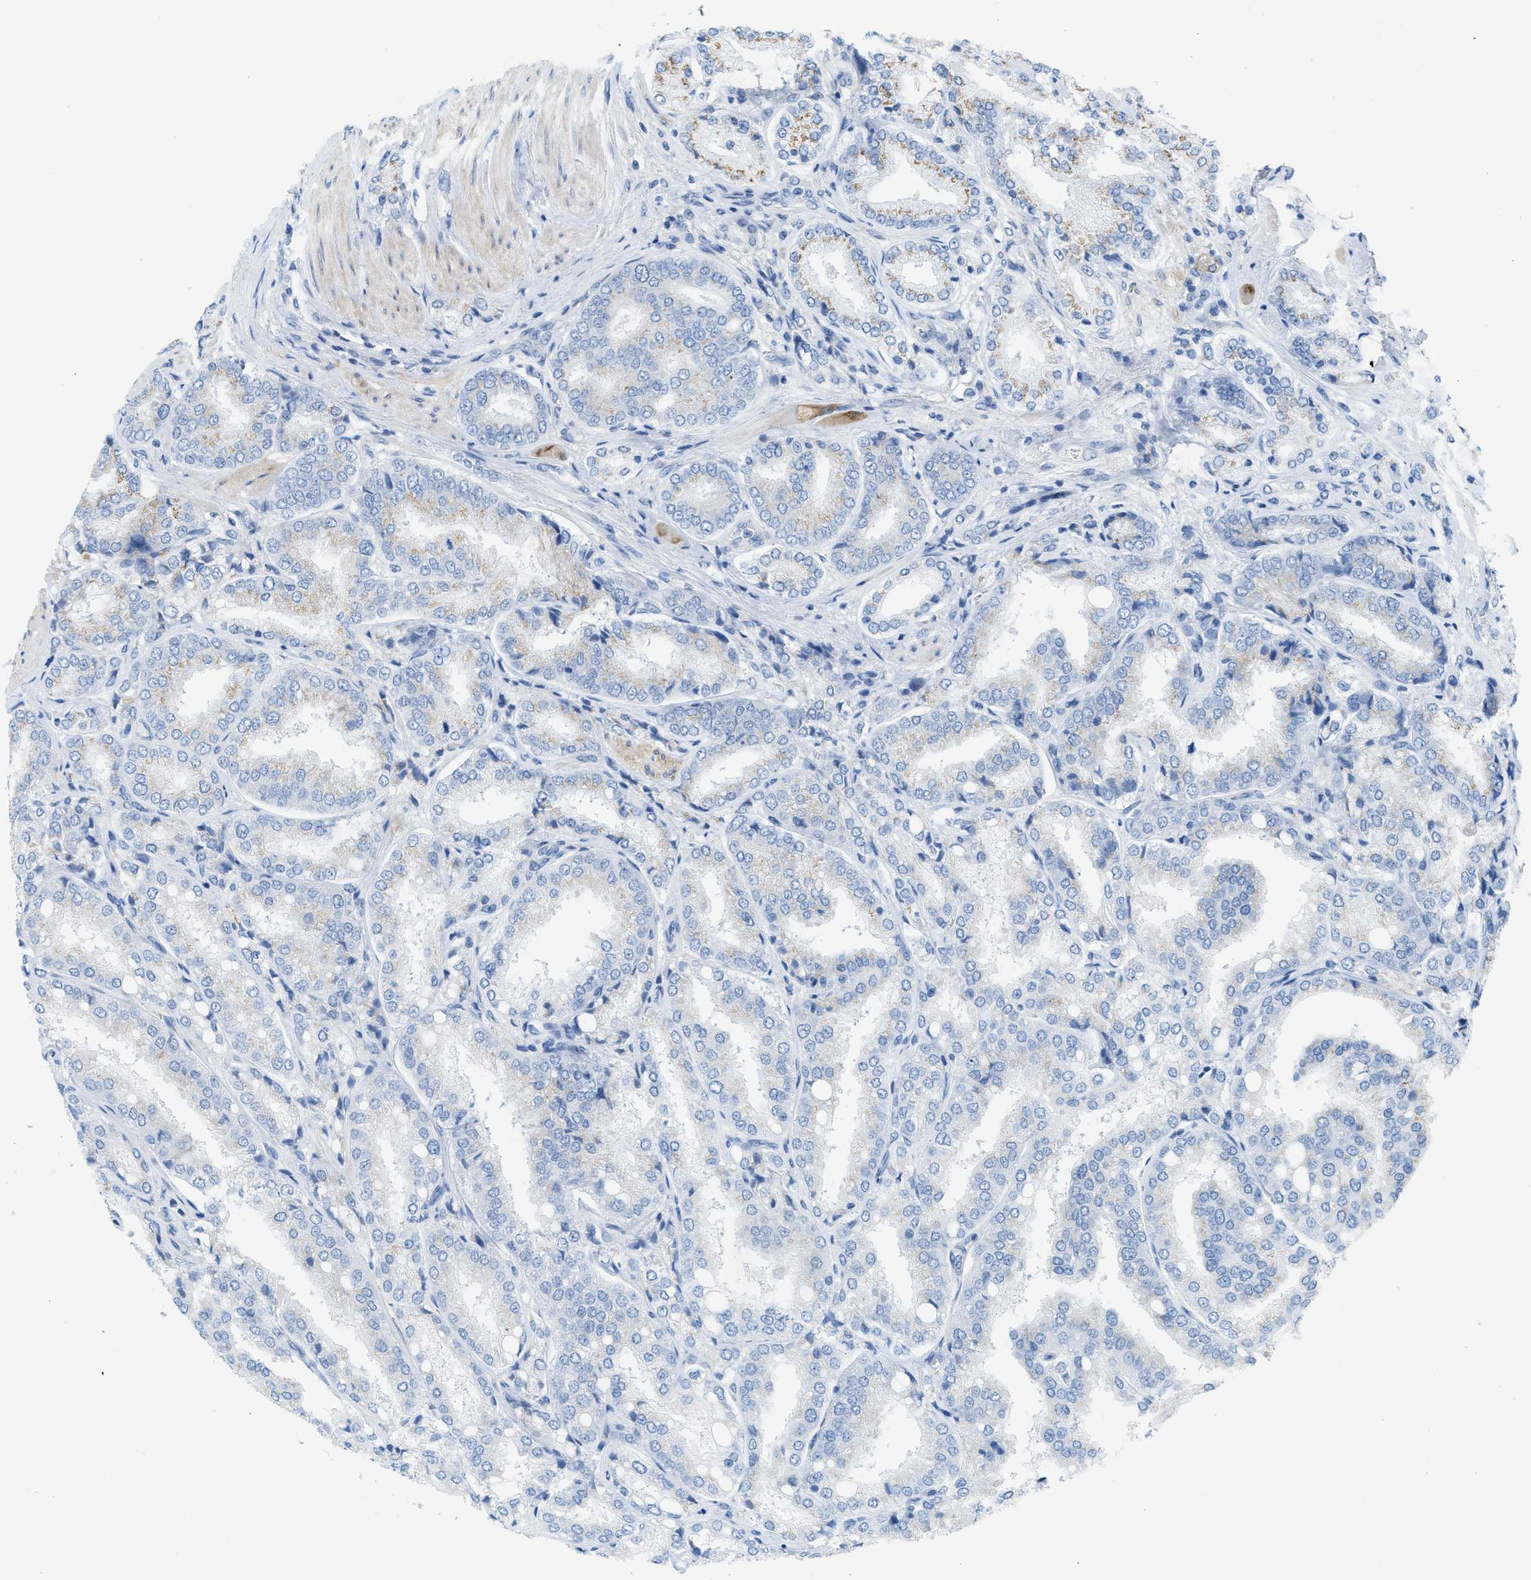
{"staining": {"intensity": "moderate", "quantity": "<25%", "location": "cytoplasmic/membranous"}, "tissue": "prostate cancer", "cell_type": "Tumor cells", "image_type": "cancer", "snomed": [{"axis": "morphology", "description": "Adenocarcinoma, High grade"}, {"axis": "topography", "description": "Prostate"}], "caption": "The immunohistochemical stain labels moderate cytoplasmic/membranous positivity in tumor cells of adenocarcinoma (high-grade) (prostate) tissue.", "gene": "ASGR1", "patient": {"sex": "male", "age": 50}}